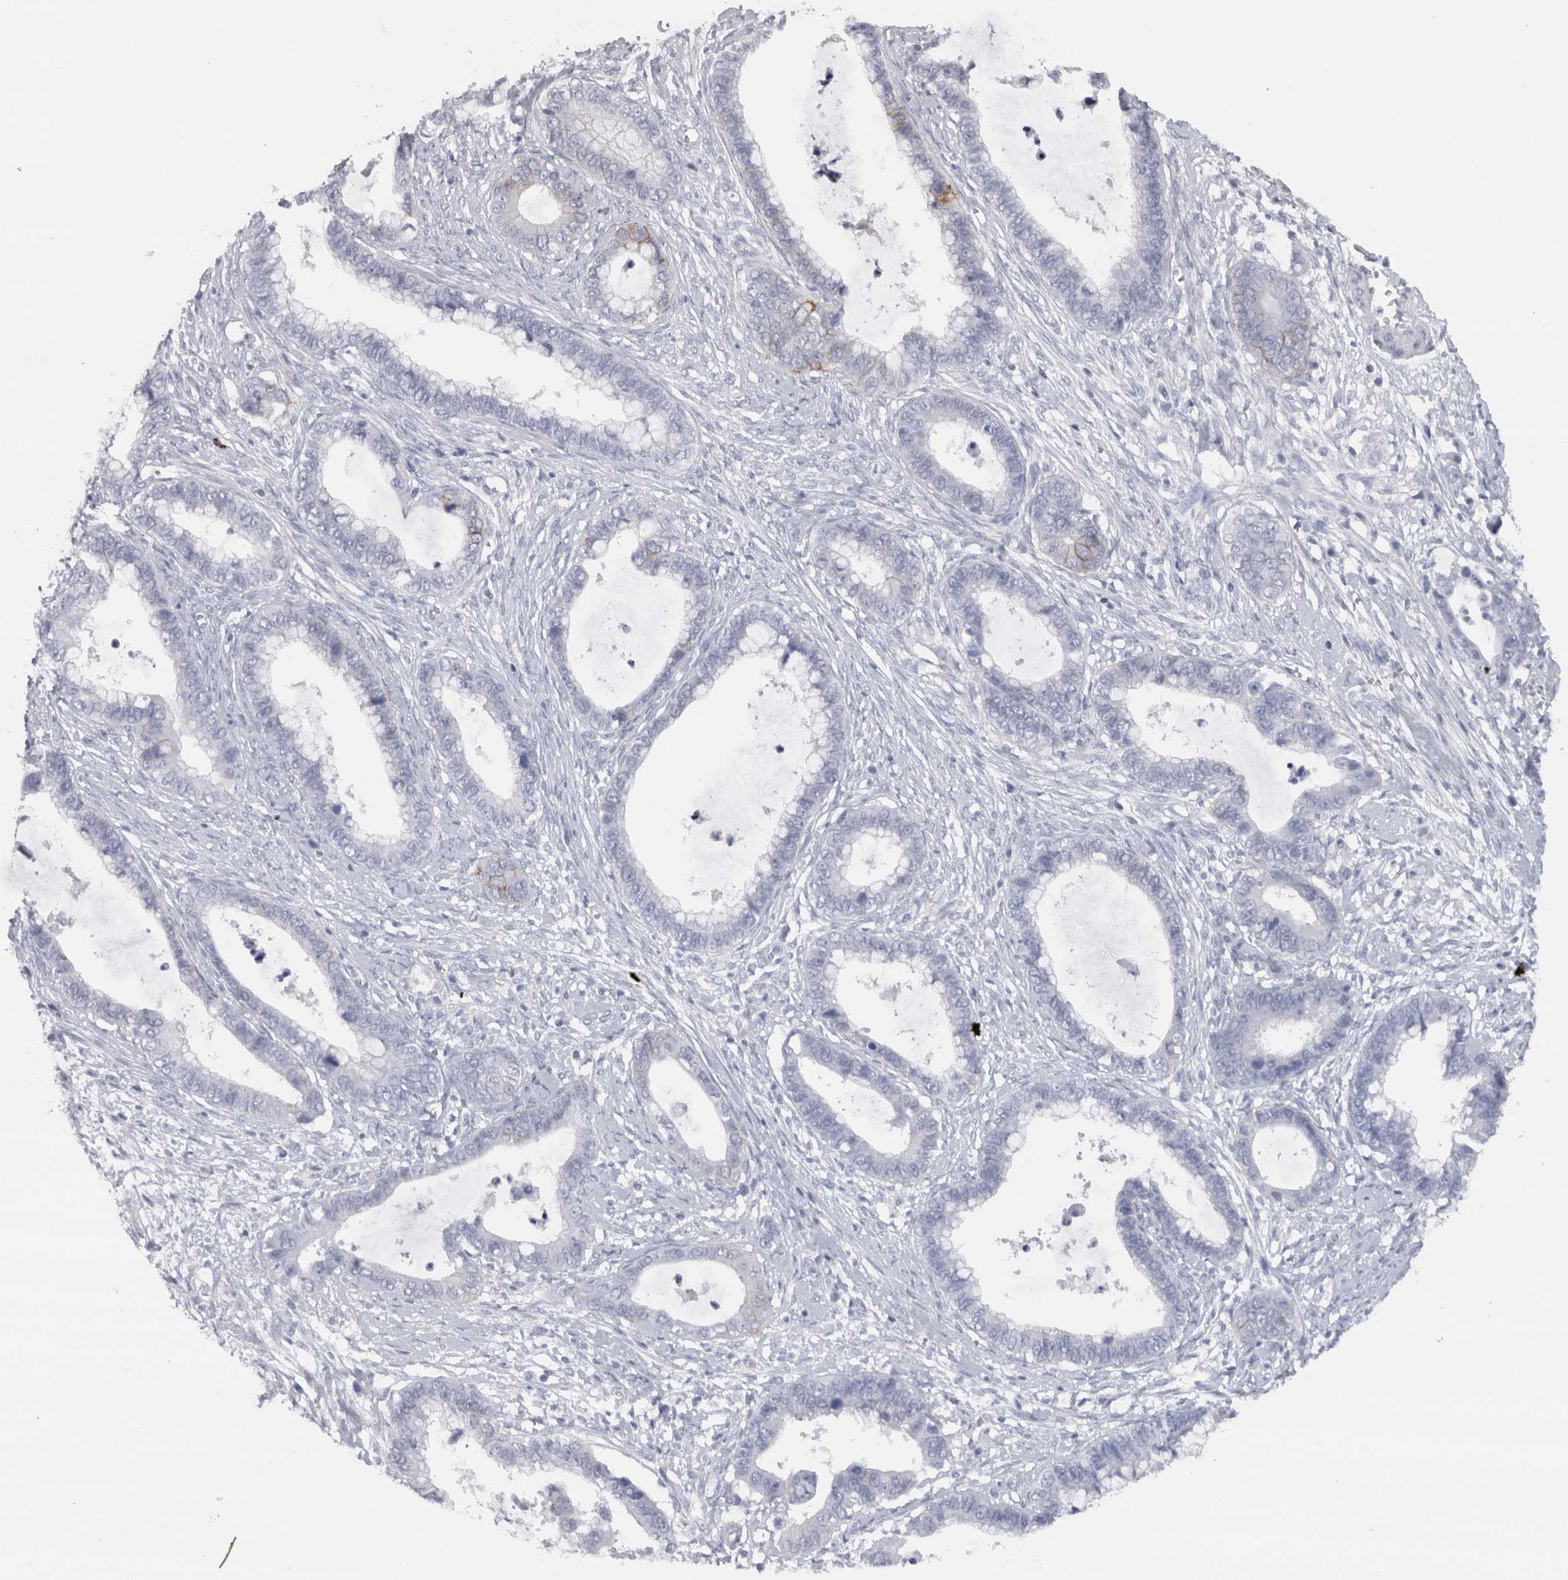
{"staining": {"intensity": "negative", "quantity": "none", "location": "none"}, "tissue": "cervical cancer", "cell_type": "Tumor cells", "image_type": "cancer", "snomed": [{"axis": "morphology", "description": "Adenocarcinoma, NOS"}, {"axis": "topography", "description": "Cervix"}], "caption": "A micrograph of cervical cancer (adenocarcinoma) stained for a protein displays no brown staining in tumor cells.", "gene": "CDH17", "patient": {"sex": "female", "age": 44}}